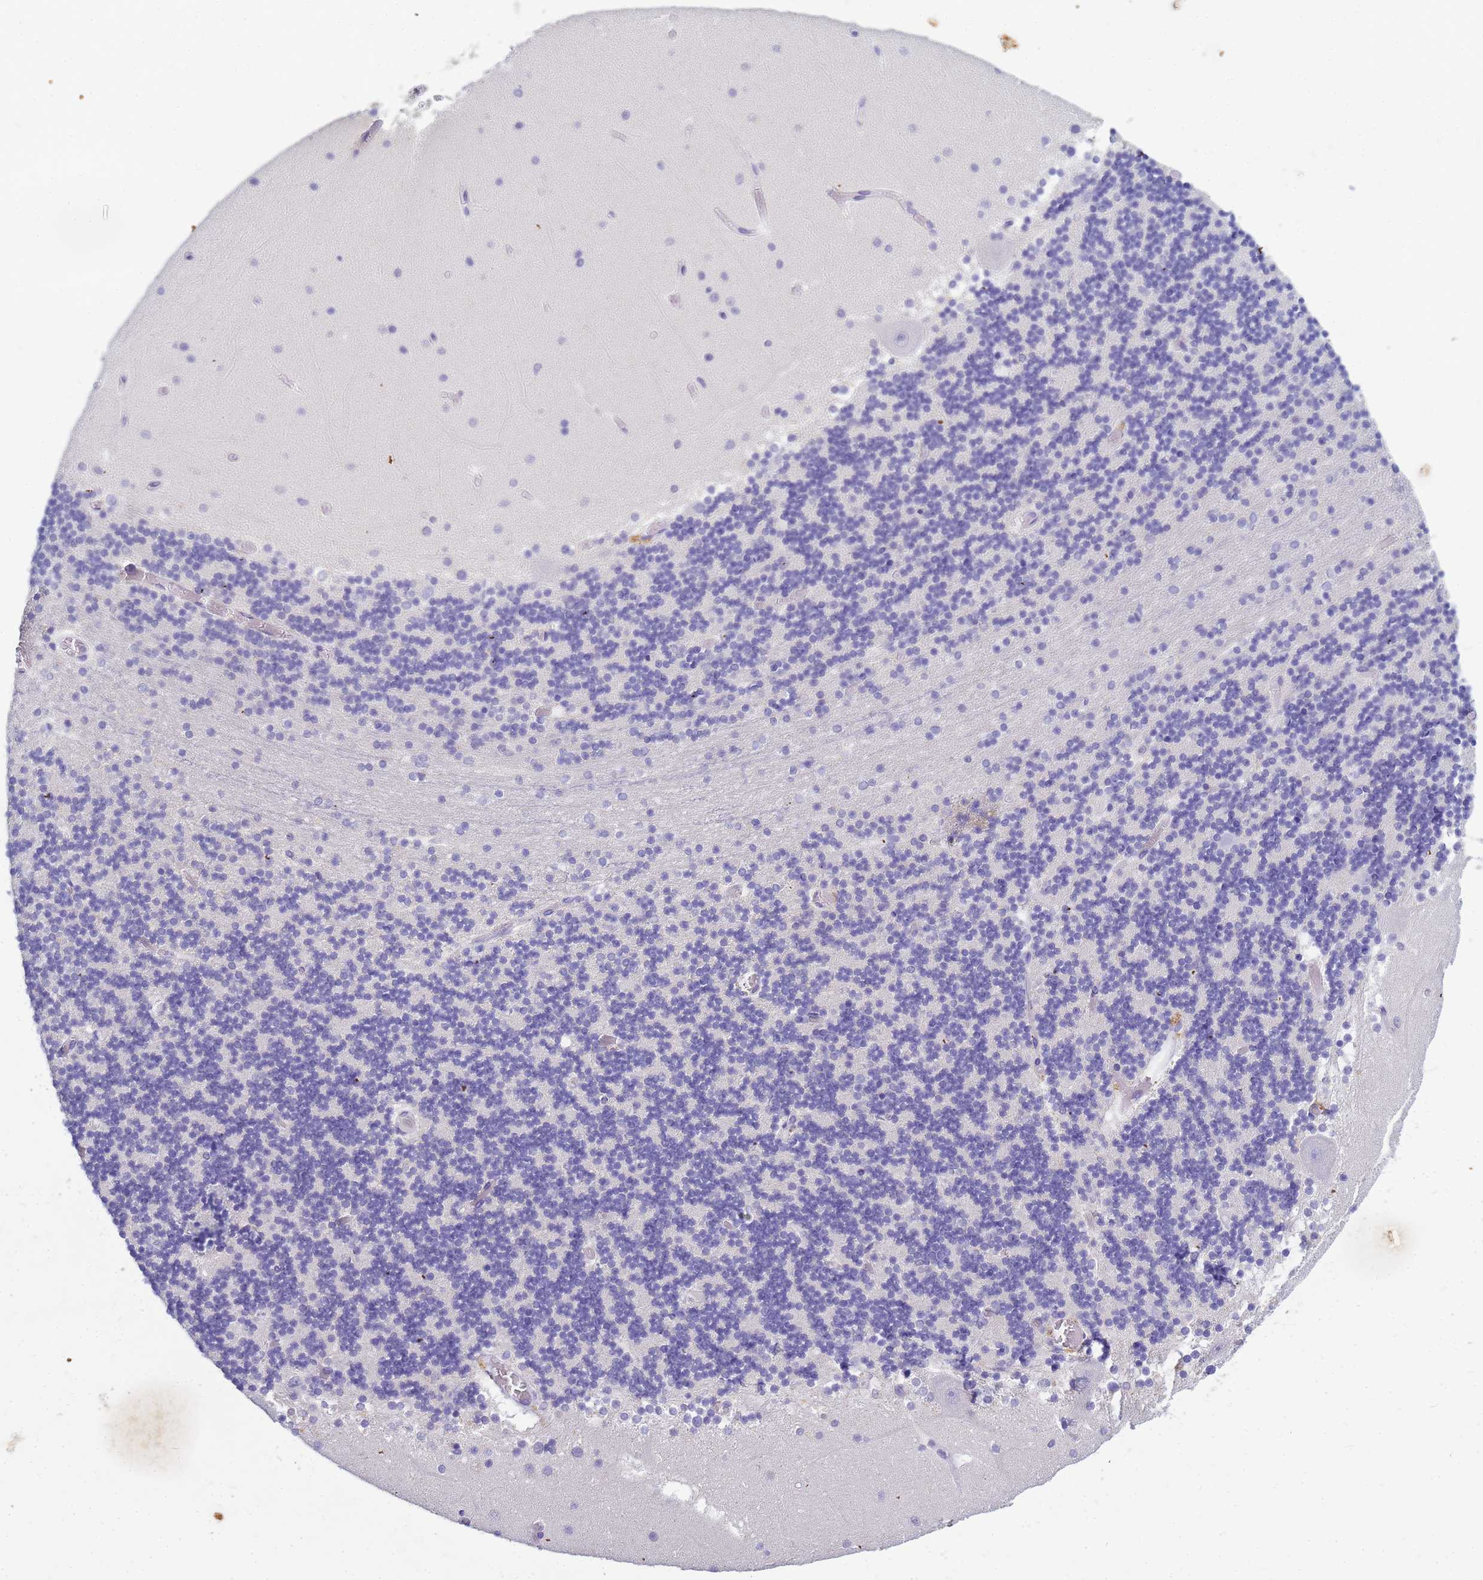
{"staining": {"intensity": "negative", "quantity": "none", "location": "none"}, "tissue": "cerebellum", "cell_type": "Cells in granular layer", "image_type": "normal", "snomed": [{"axis": "morphology", "description": "Normal tissue, NOS"}, {"axis": "topography", "description": "Cerebellum"}], "caption": "Image shows no protein positivity in cells in granular layer of benign cerebellum.", "gene": "B3GNT8", "patient": {"sex": "female", "age": 28}}